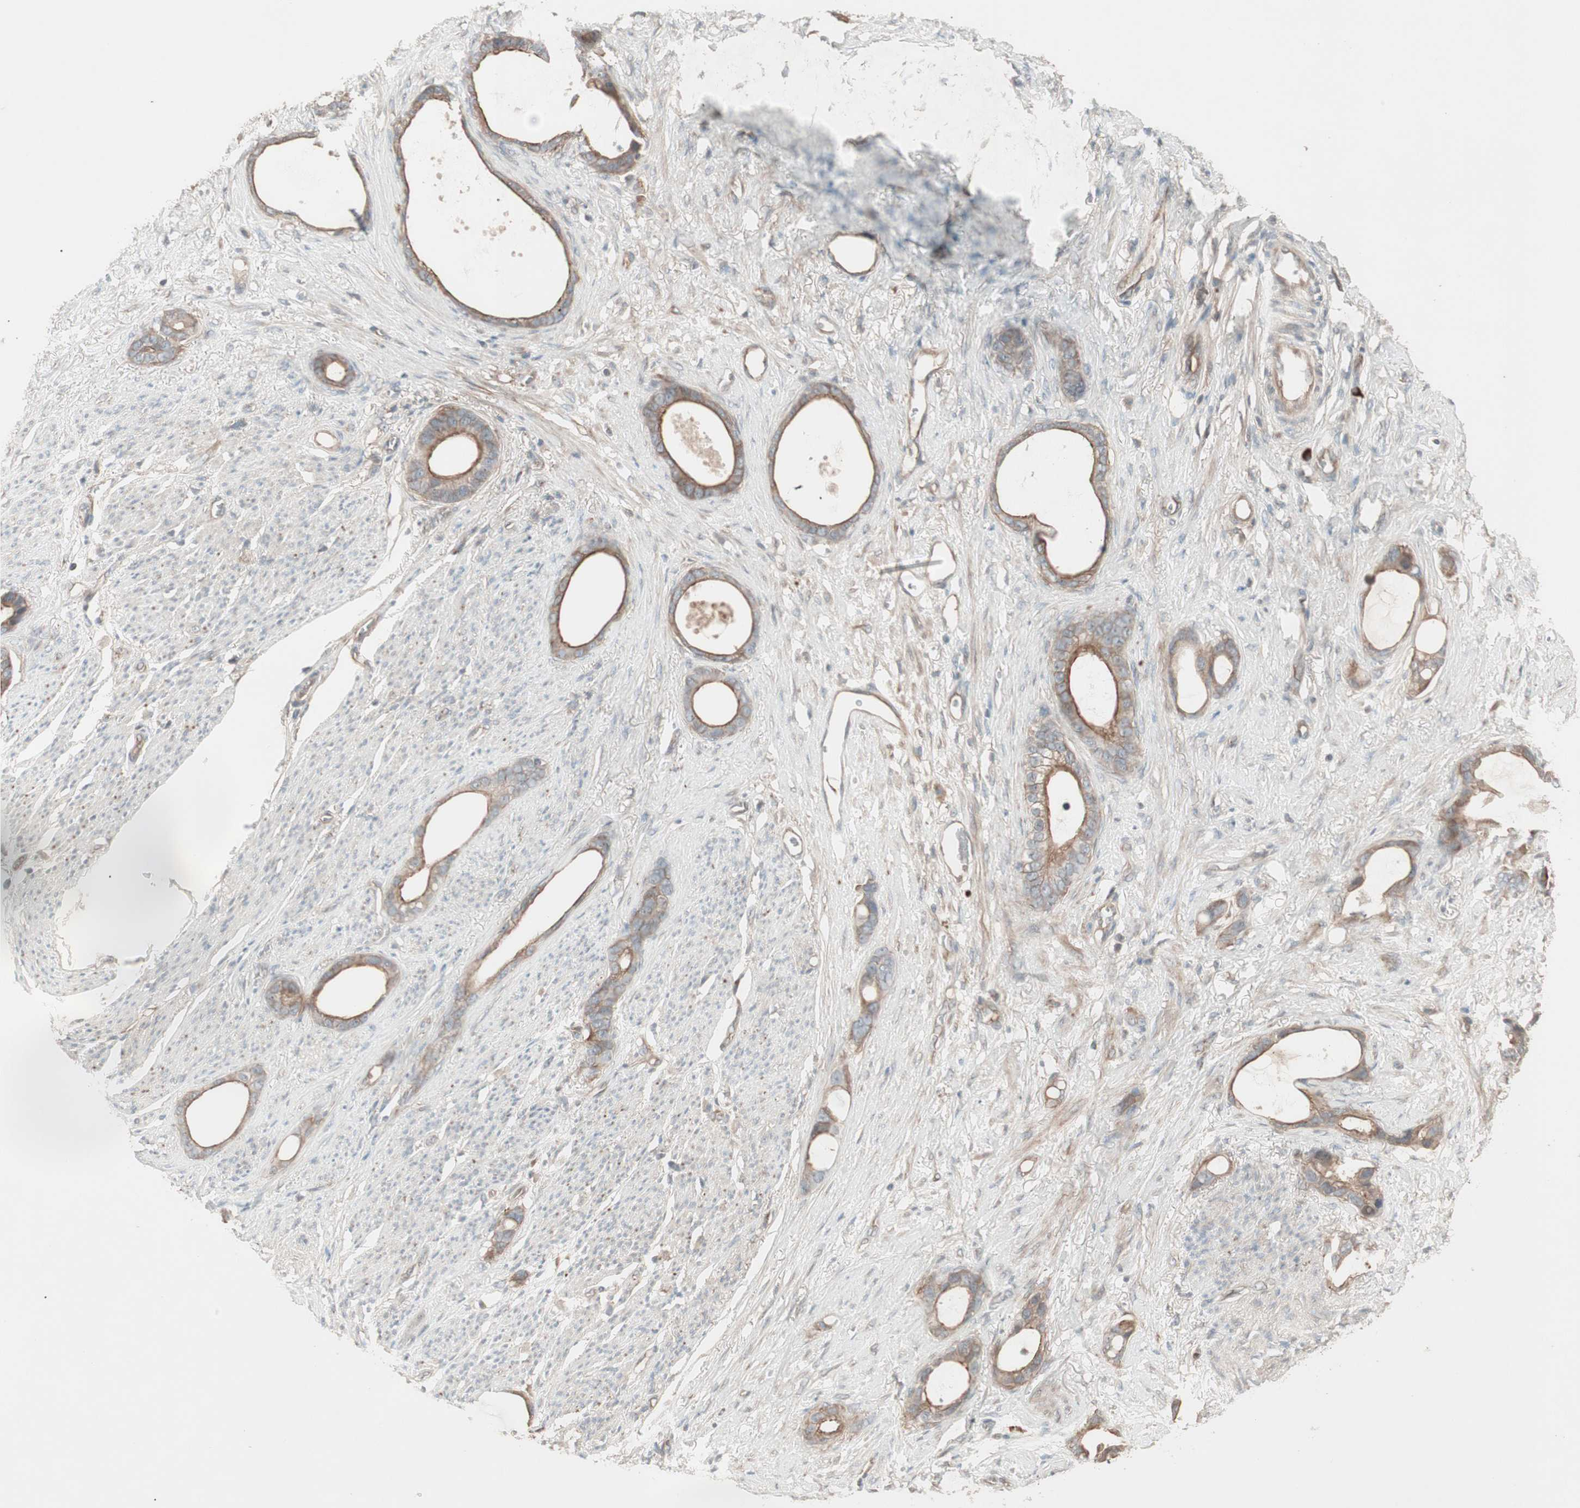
{"staining": {"intensity": "moderate", "quantity": ">75%", "location": "cytoplasmic/membranous"}, "tissue": "stomach cancer", "cell_type": "Tumor cells", "image_type": "cancer", "snomed": [{"axis": "morphology", "description": "Adenocarcinoma, NOS"}, {"axis": "topography", "description": "Stomach"}], "caption": "Tumor cells reveal medium levels of moderate cytoplasmic/membranous staining in about >75% of cells in human stomach cancer (adenocarcinoma).", "gene": "TFPI", "patient": {"sex": "female", "age": 75}}